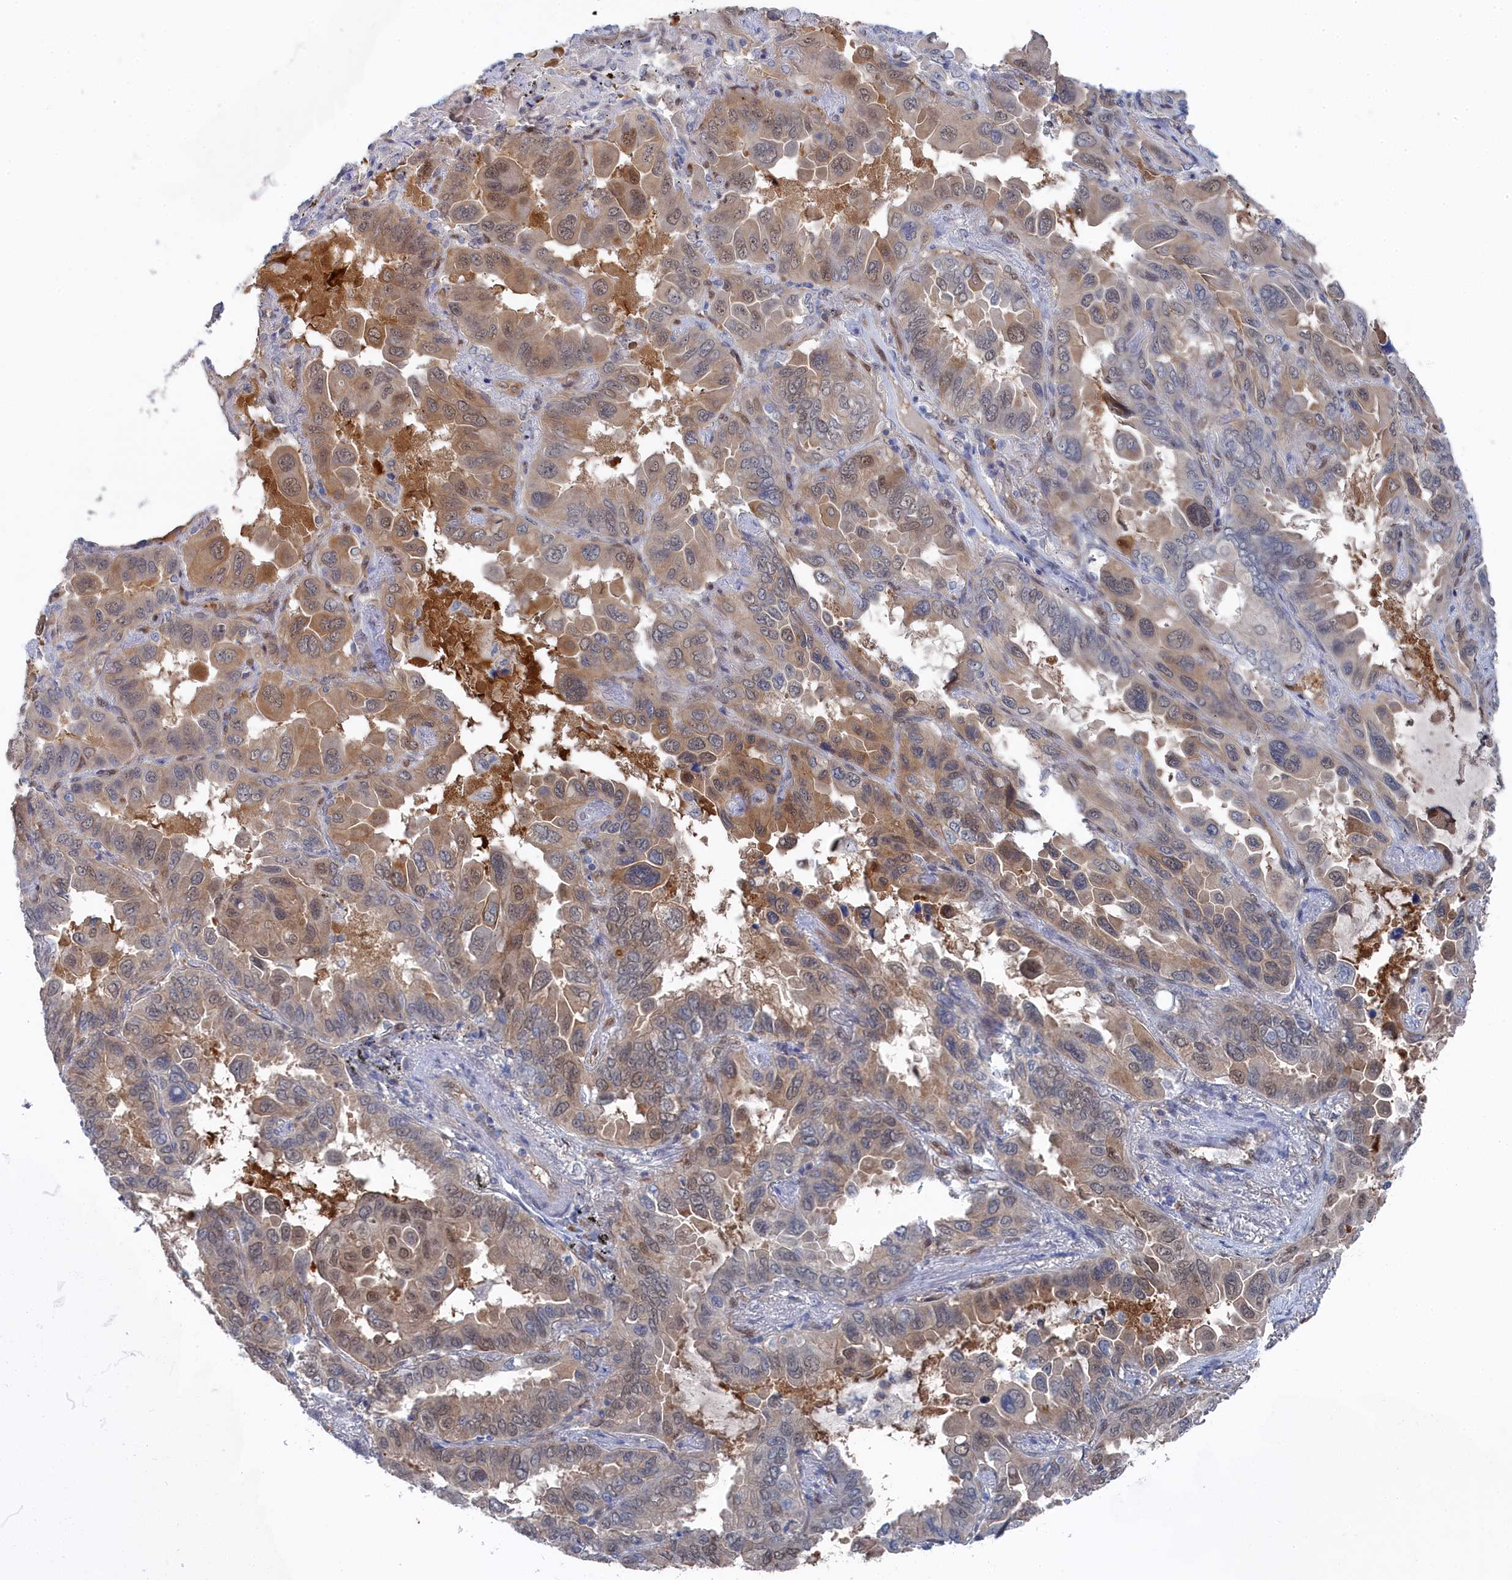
{"staining": {"intensity": "moderate", "quantity": "<25%", "location": "cytoplasmic/membranous,nuclear"}, "tissue": "lung cancer", "cell_type": "Tumor cells", "image_type": "cancer", "snomed": [{"axis": "morphology", "description": "Adenocarcinoma, NOS"}, {"axis": "topography", "description": "Lung"}], "caption": "An immunohistochemistry (IHC) image of tumor tissue is shown. Protein staining in brown shows moderate cytoplasmic/membranous and nuclear positivity in lung cancer within tumor cells.", "gene": "IRGQ", "patient": {"sex": "male", "age": 64}}